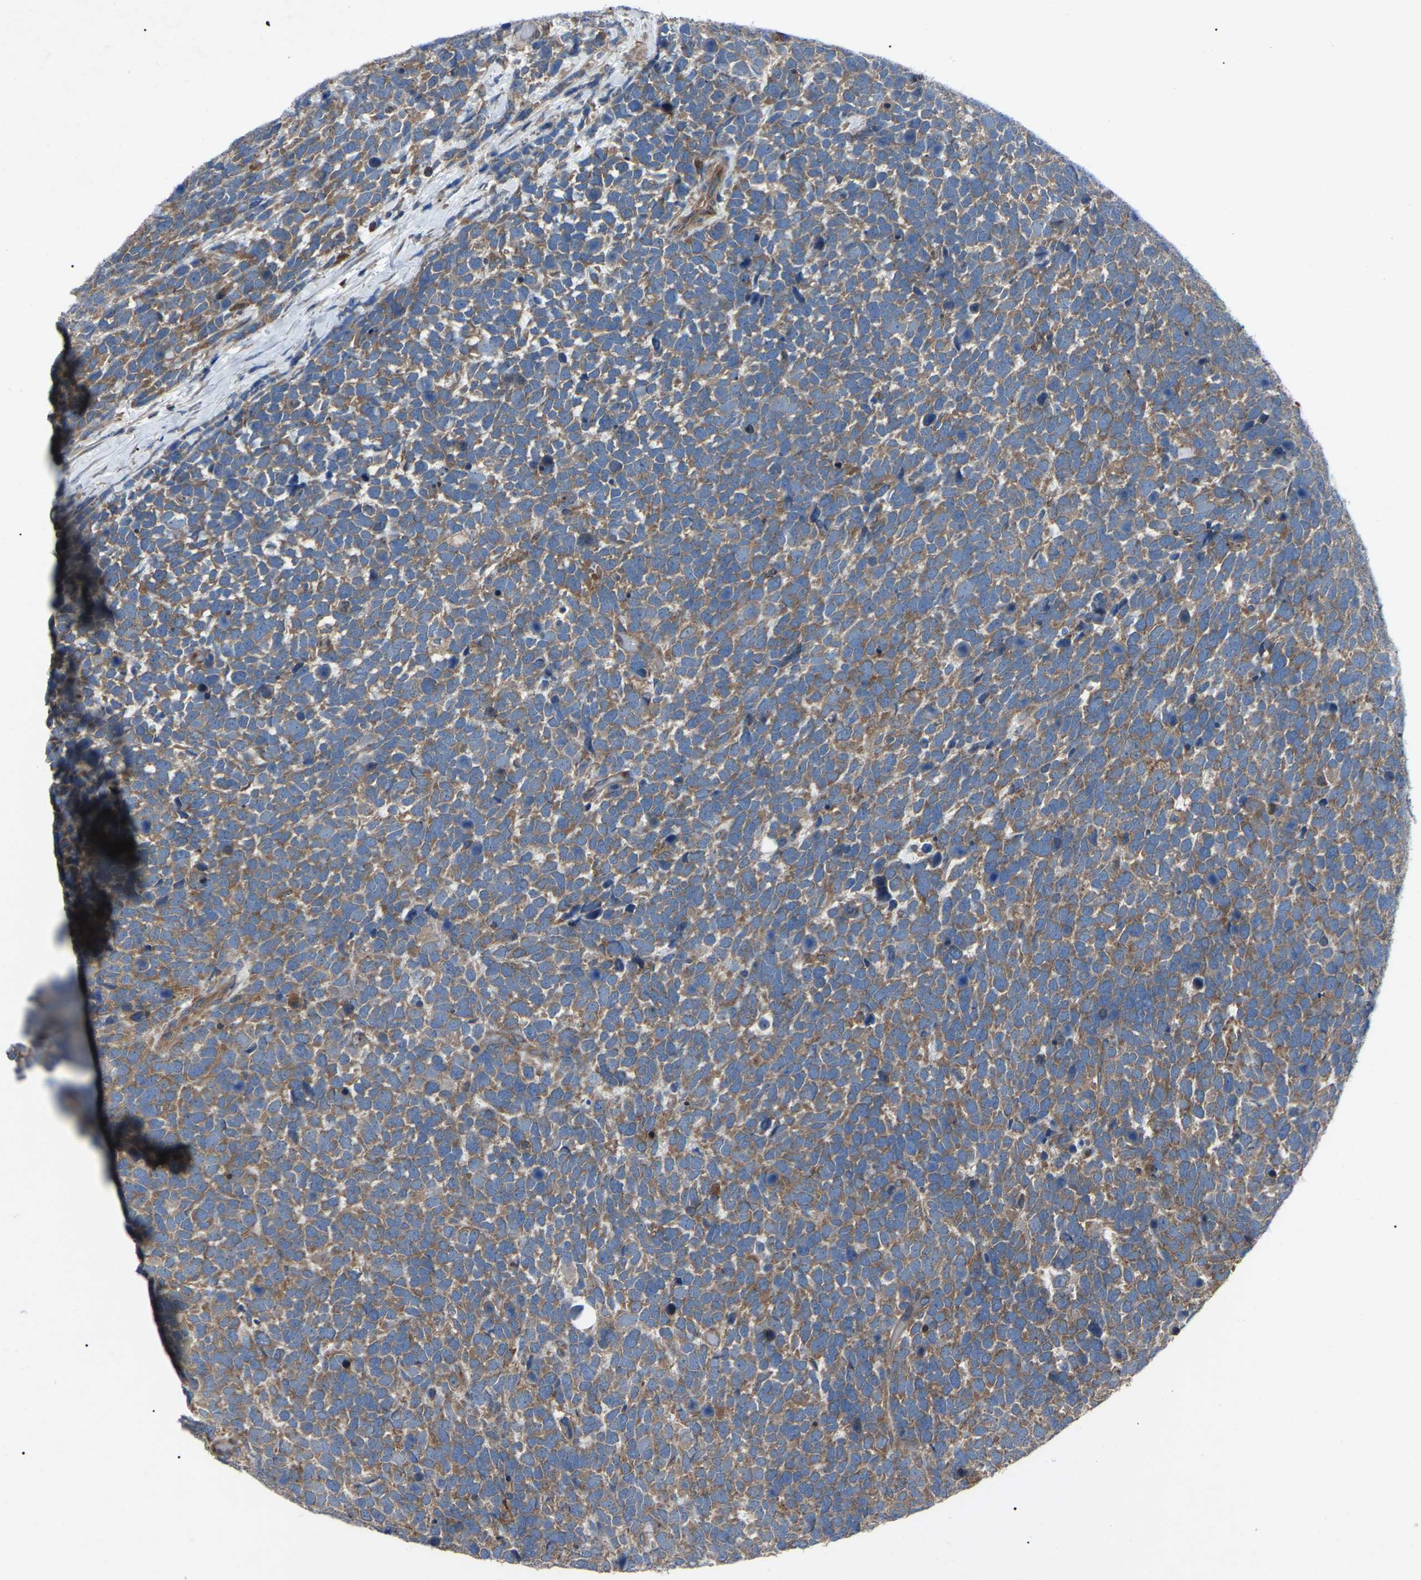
{"staining": {"intensity": "moderate", "quantity": ">75%", "location": "cytoplasmic/membranous"}, "tissue": "urothelial cancer", "cell_type": "Tumor cells", "image_type": "cancer", "snomed": [{"axis": "morphology", "description": "Urothelial carcinoma, High grade"}, {"axis": "topography", "description": "Urinary bladder"}], "caption": "This micrograph shows urothelial cancer stained with IHC to label a protein in brown. The cytoplasmic/membranous of tumor cells show moderate positivity for the protein. Nuclei are counter-stained blue.", "gene": "AIMP1", "patient": {"sex": "female", "age": 82}}